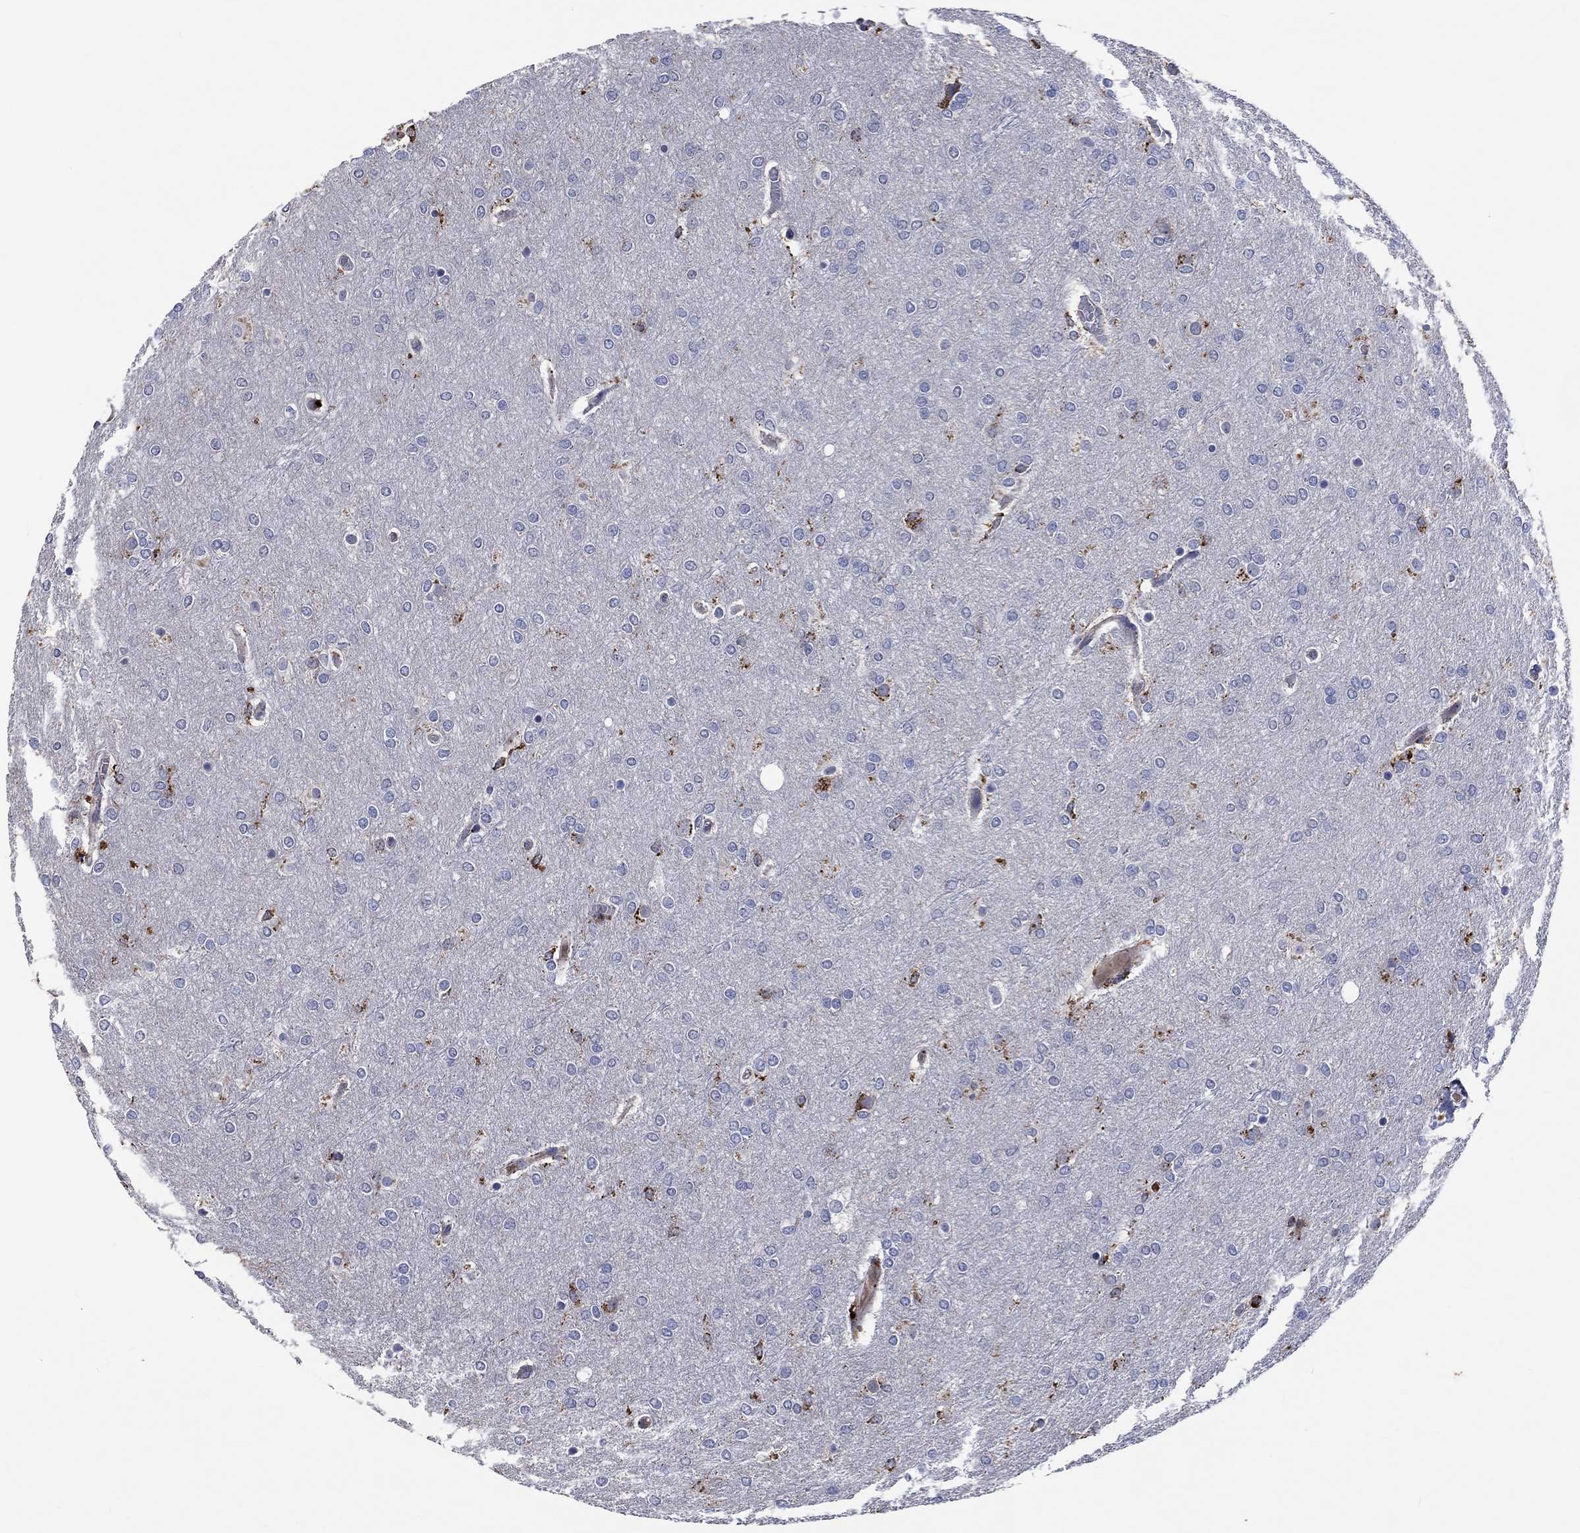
{"staining": {"intensity": "moderate", "quantity": "<25%", "location": "cytoplasmic/membranous"}, "tissue": "glioma", "cell_type": "Tumor cells", "image_type": "cancer", "snomed": [{"axis": "morphology", "description": "Glioma, malignant, High grade"}, {"axis": "topography", "description": "Brain"}], "caption": "Immunohistochemistry (DAB (3,3'-diaminobenzidine)) staining of human glioma shows moderate cytoplasmic/membranous protein staining in about <25% of tumor cells.", "gene": "CTSB", "patient": {"sex": "female", "age": 61}}